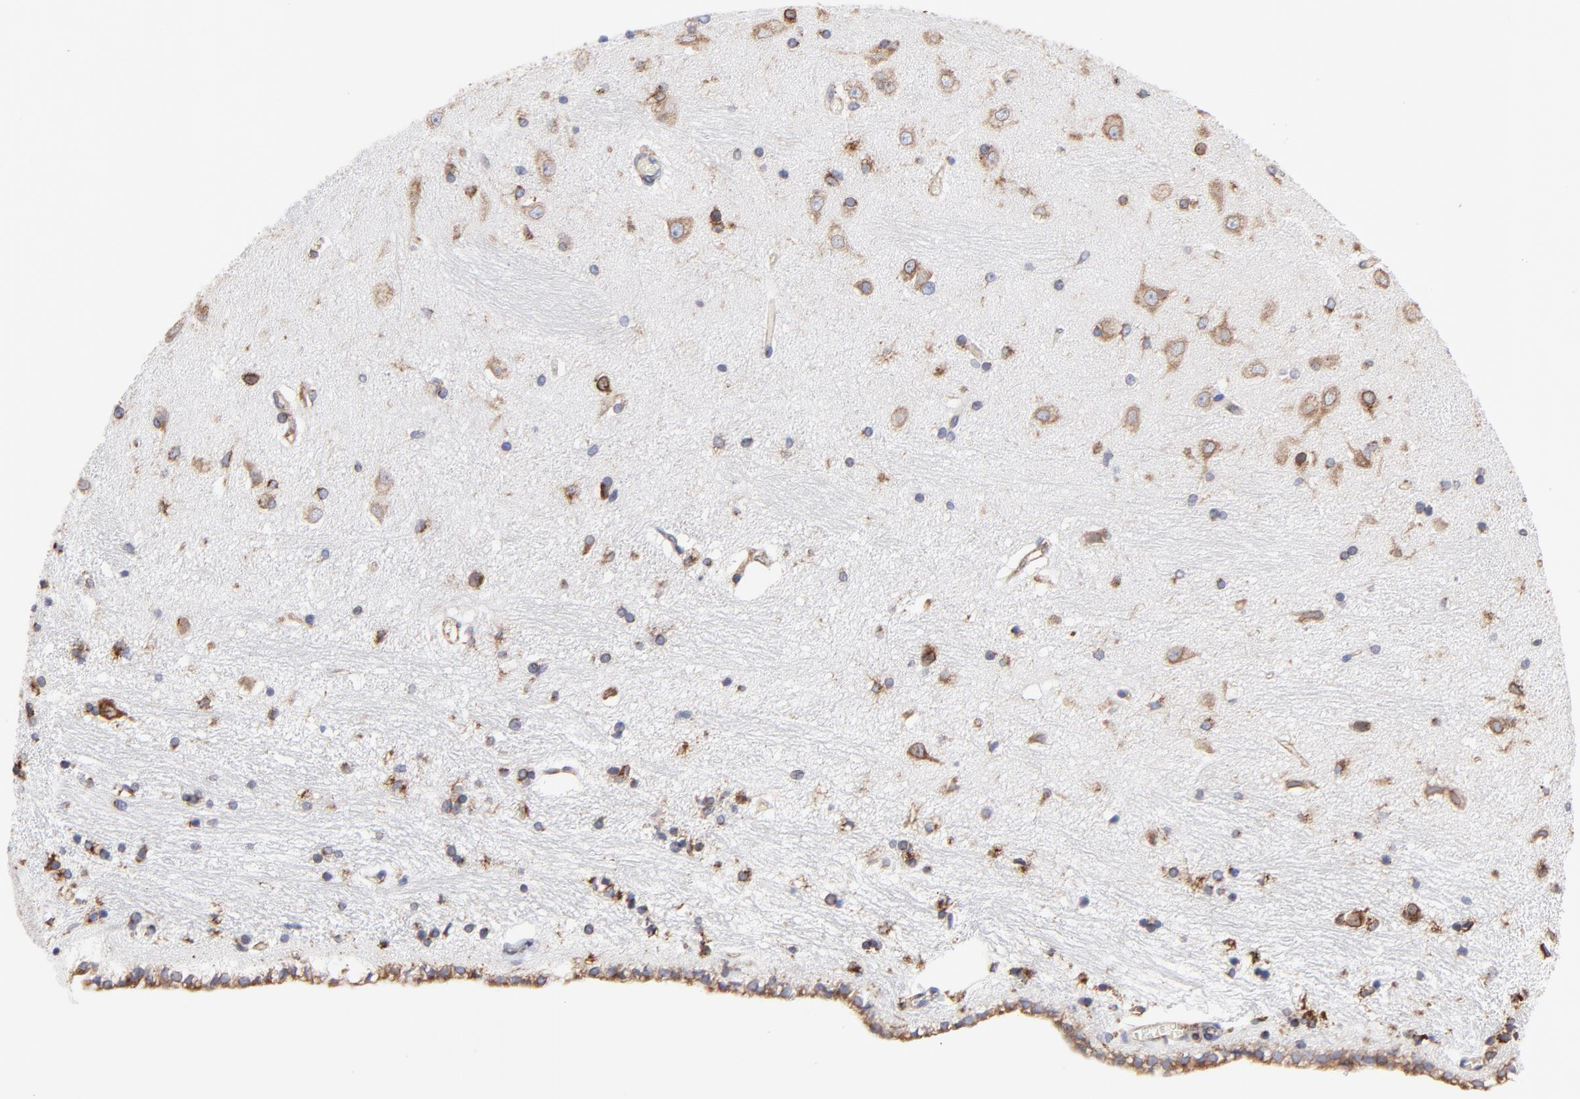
{"staining": {"intensity": "moderate", "quantity": "<25%", "location": "cytoplasmic/membranous"}, "tissue": "hippocampus", "cell_type": "Glial cells", "image_type": "normal", "snomed": [{"axis": "morphology", "description": "Normal tissue, NOS"}, {"axis": "topography", "description": "Hippocampus"}], "caption": "Glial cells reveal moderate cytoplasmic/membranous positivity in approximately <25% of cells in normal hippocampus. Using DAB (brown) and hematoxylin (blue) stains, captured at high magnification using brightfield microscopy.", "gene": "LMAN1", "patient": {"sex": "female", "age": 54}}